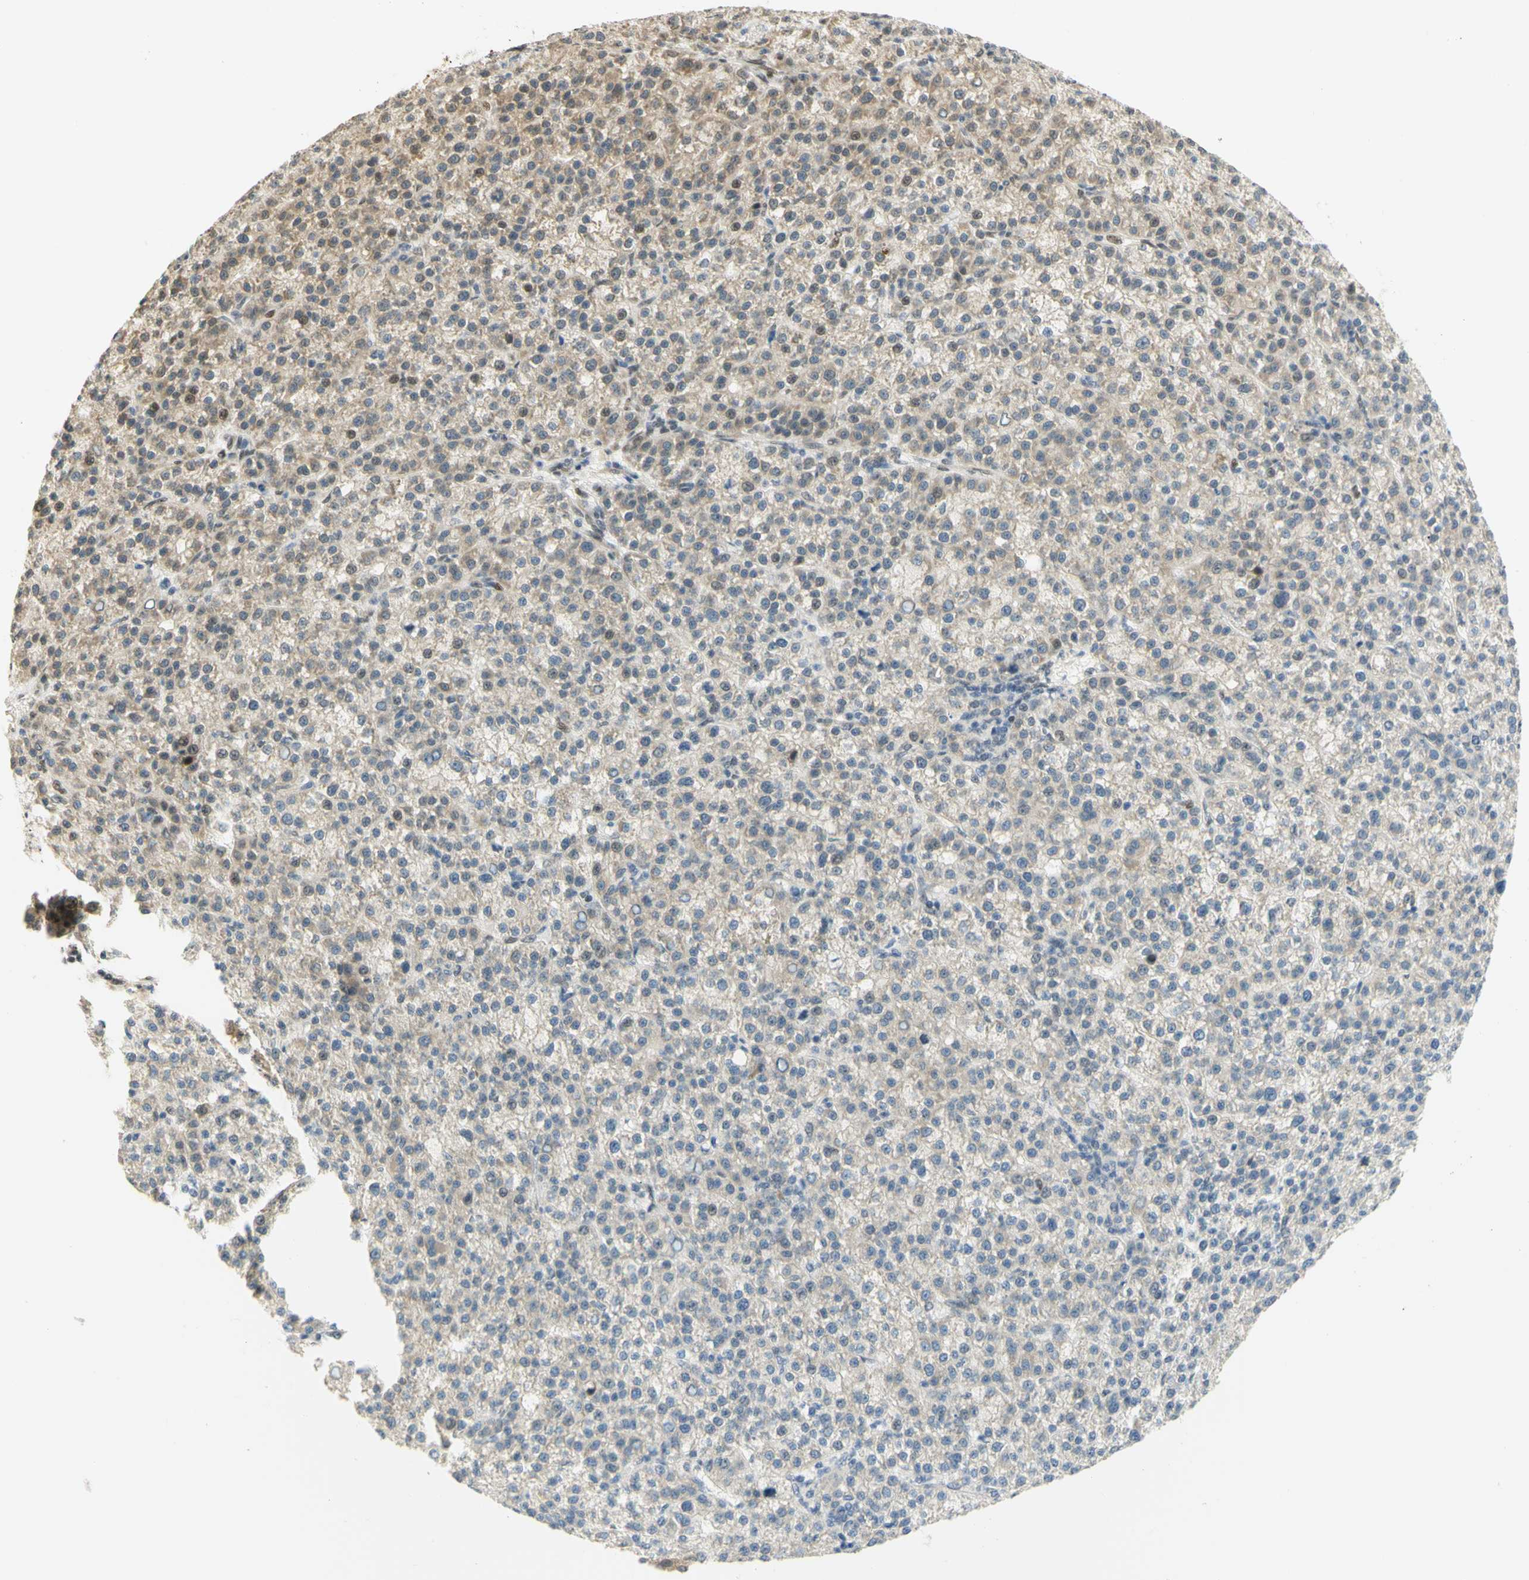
{"staining": {"intensity": "moderate", "quantity": "<25%", "location": "nuclear"}, "tissue": "liver cancer", "cell_type": "Tumor cells", "image_type": "cancer", "snomed": [{"axis": "morphology", "description": "Carcinoma, Hepatocellular, NOS"}, {"axis": "topography", "description": "Liver"}], "caption": "Immunohistochemistry (IHC) of human liver cancer (hepatocellular carcinoma) shows low levels of moderate nuclear positivity in approximately <25% of tumor cells. (Brightfield microscopy of DAB IHC at high magnification).", "gene": "DDX1", "patient": {"sex": "female", "age": 58}}